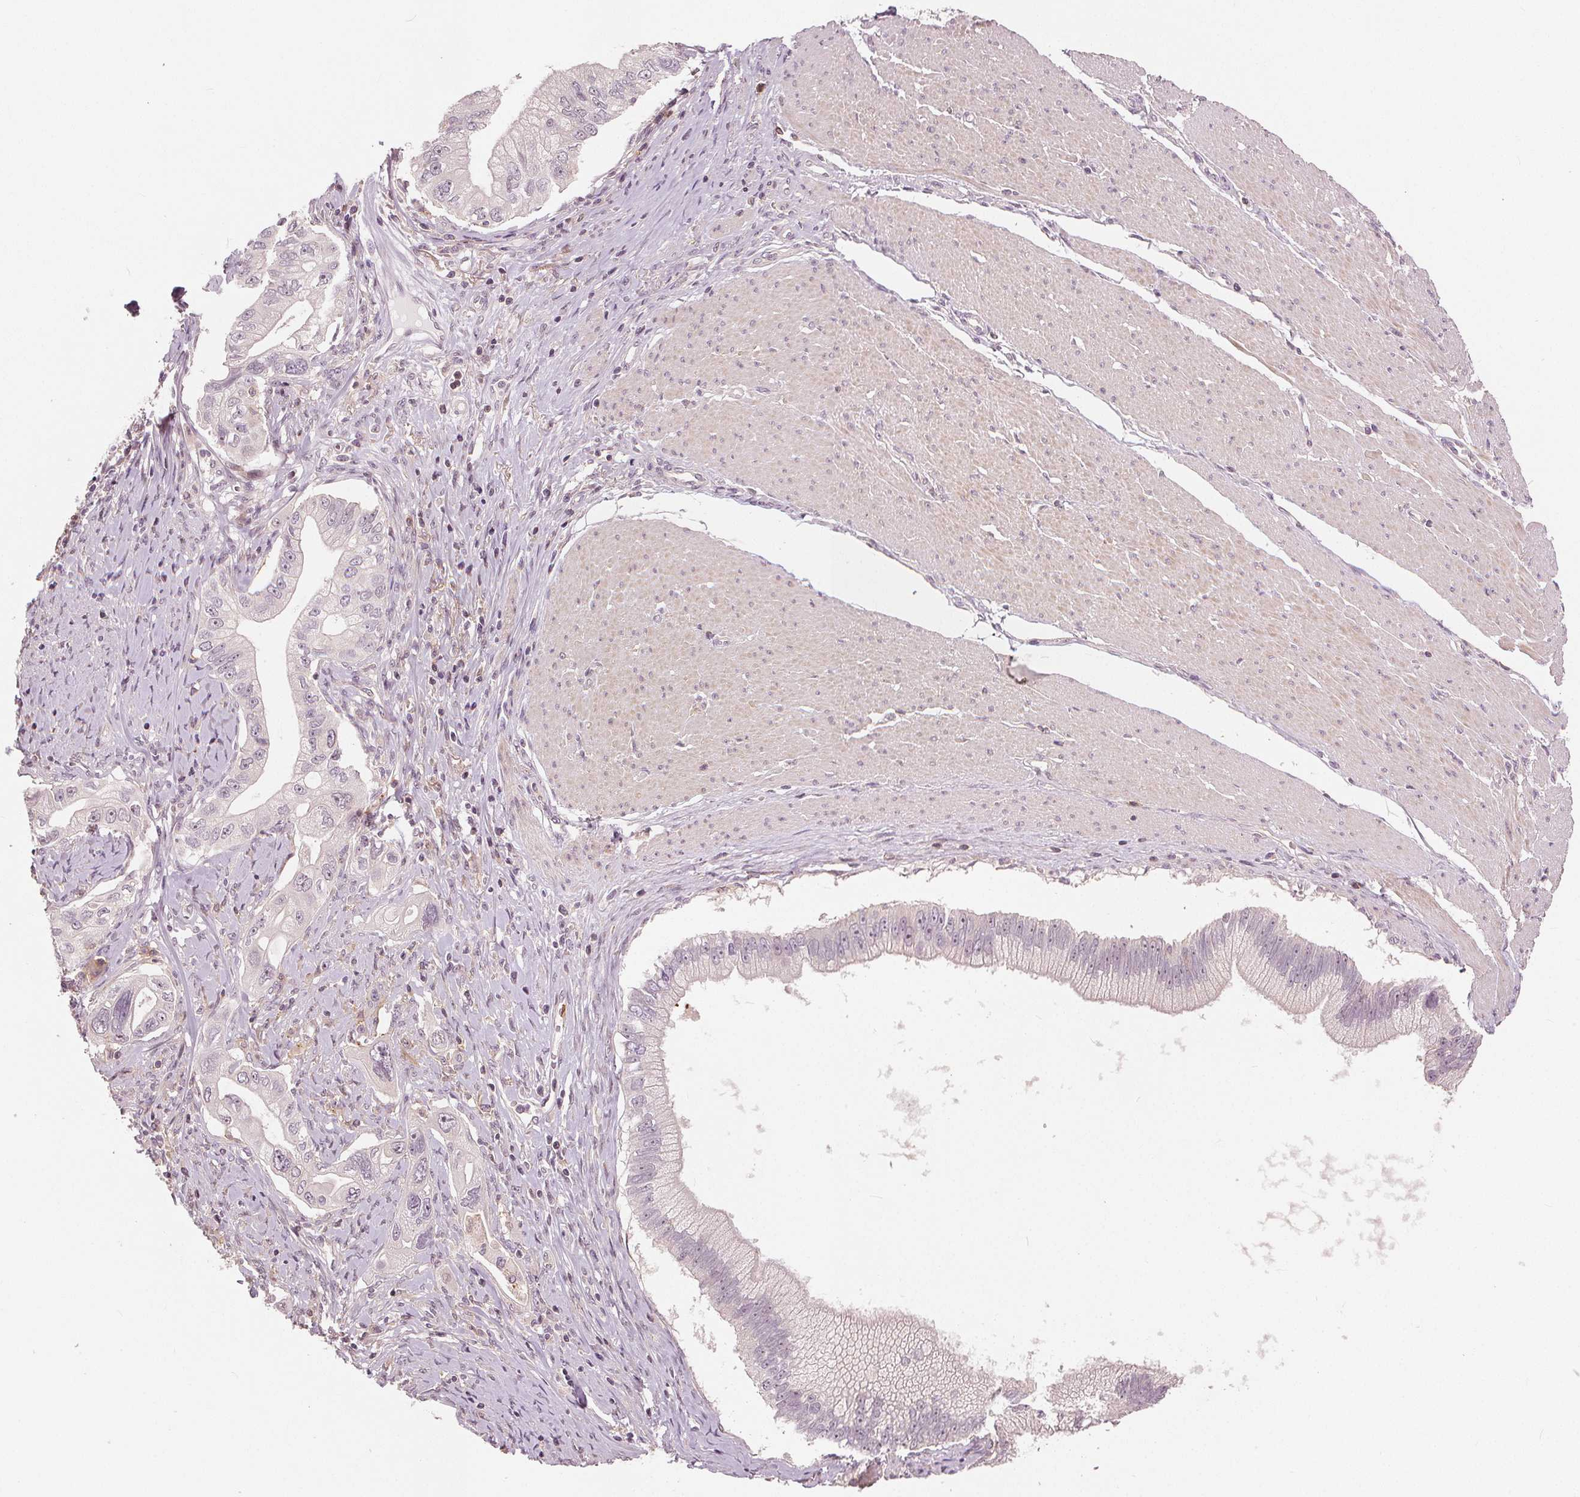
{"staining": {"intensity": "negative", "quantity": "none", "location": "none"}, "tissue": "pancreatic cancer", "cell_type": "Tumor cells", "image_type": "cancer", "snomed": [{"axis": "morphology", "description": "Adenocarcinoma, NOS"}, {"axis": "topography", "description": "Pancreas"}], "caption": "An image of human adenocarcinoma (pancreatic) is negative for staining in tumor cells.", "gene": "SLC34A1", "patient": {"sex": "male", "age": 70}}